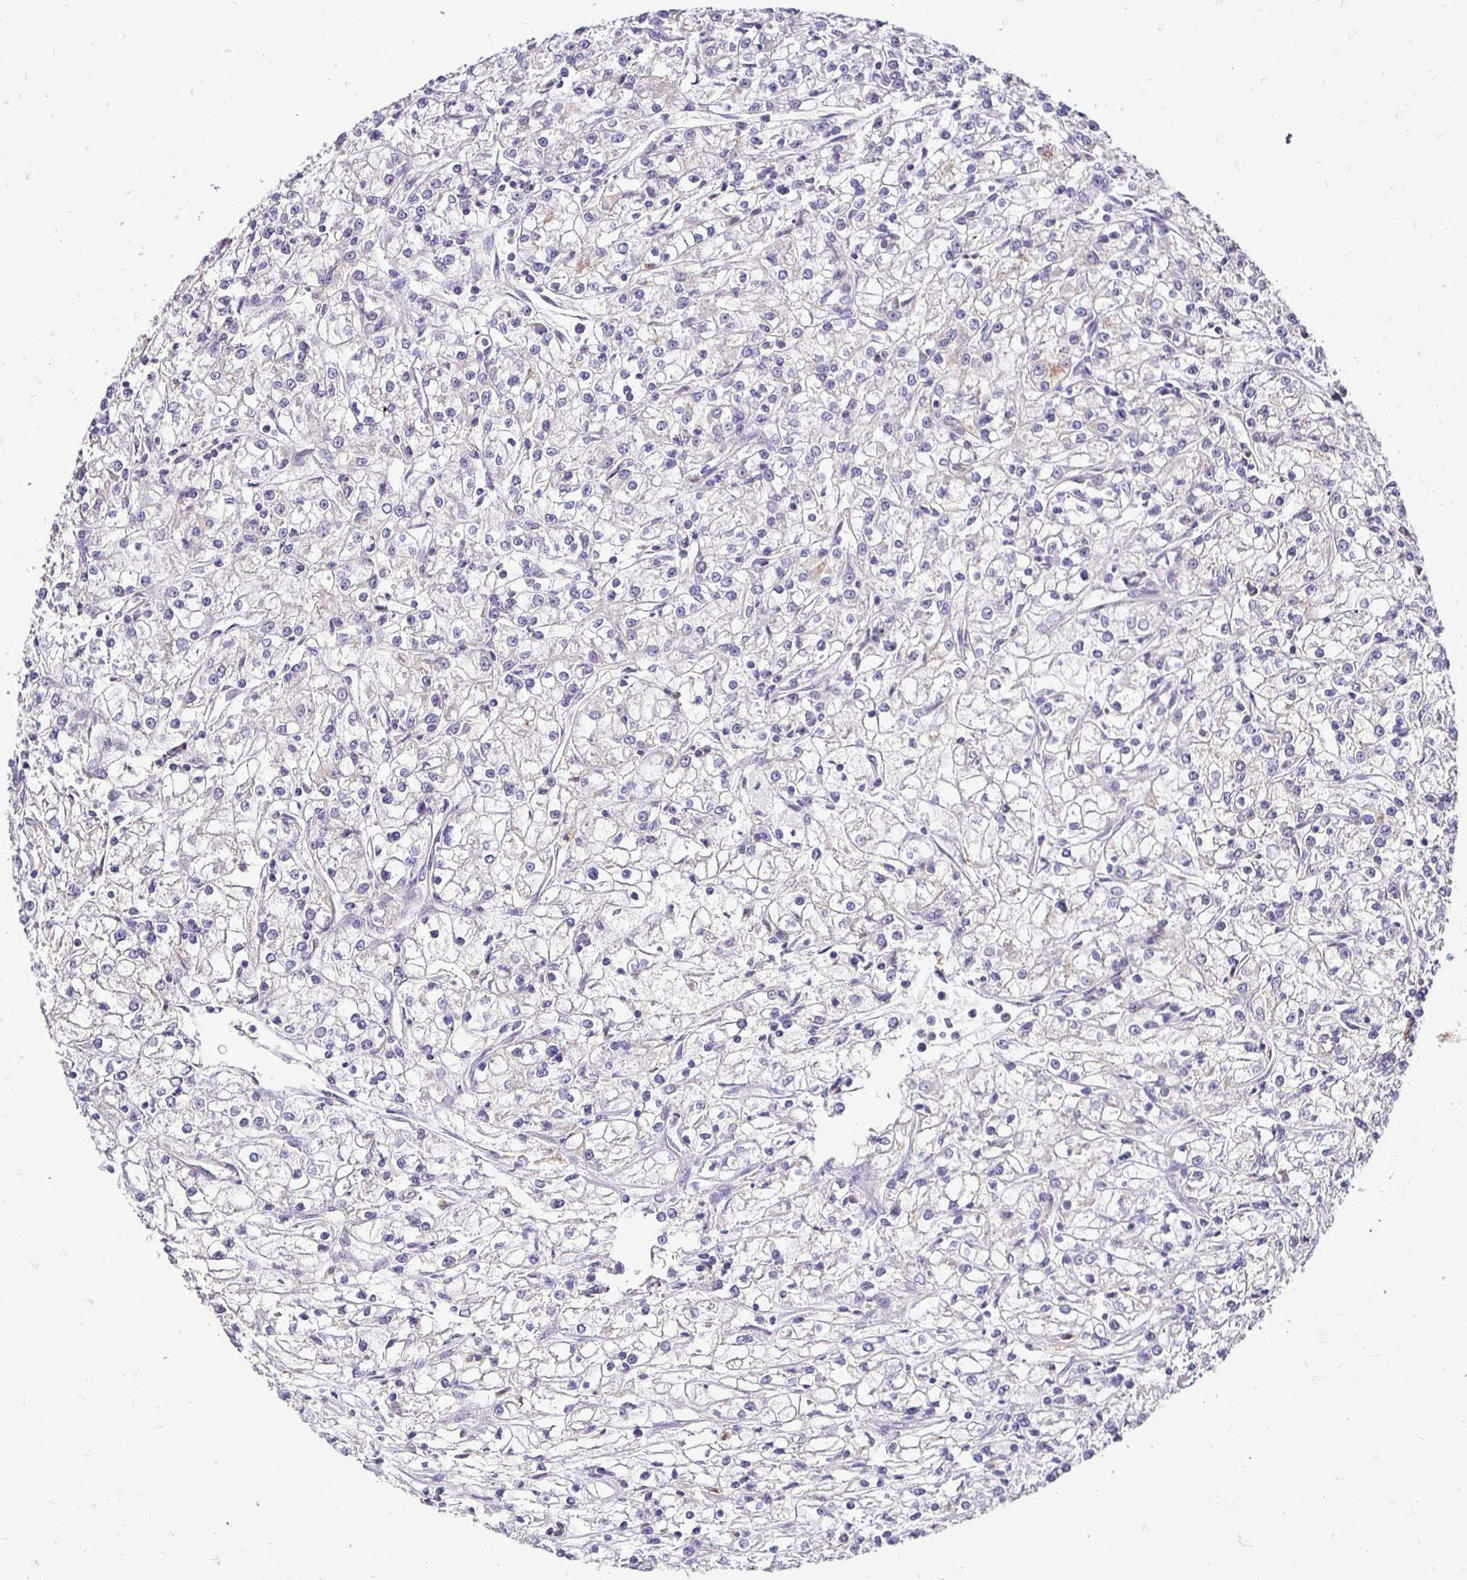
{"staining": {"intensity": "negative", "quantity": "none", "location": "none"}, "tissue": "renal cancer", "cell_type": "Tumor cells", "image_type": "cancer", "snomed": [{"axis": "morphology", "description": "Adenocarcinoma, NOS"}, {"axis": "topography", "description": "Kidney"}], "caption": "This is an immunohistochemistry image of renal cancer. There is no staining in tumor cells.", "gene": "RHEBL1", "patient": {"sex": "female", "age": 59}}